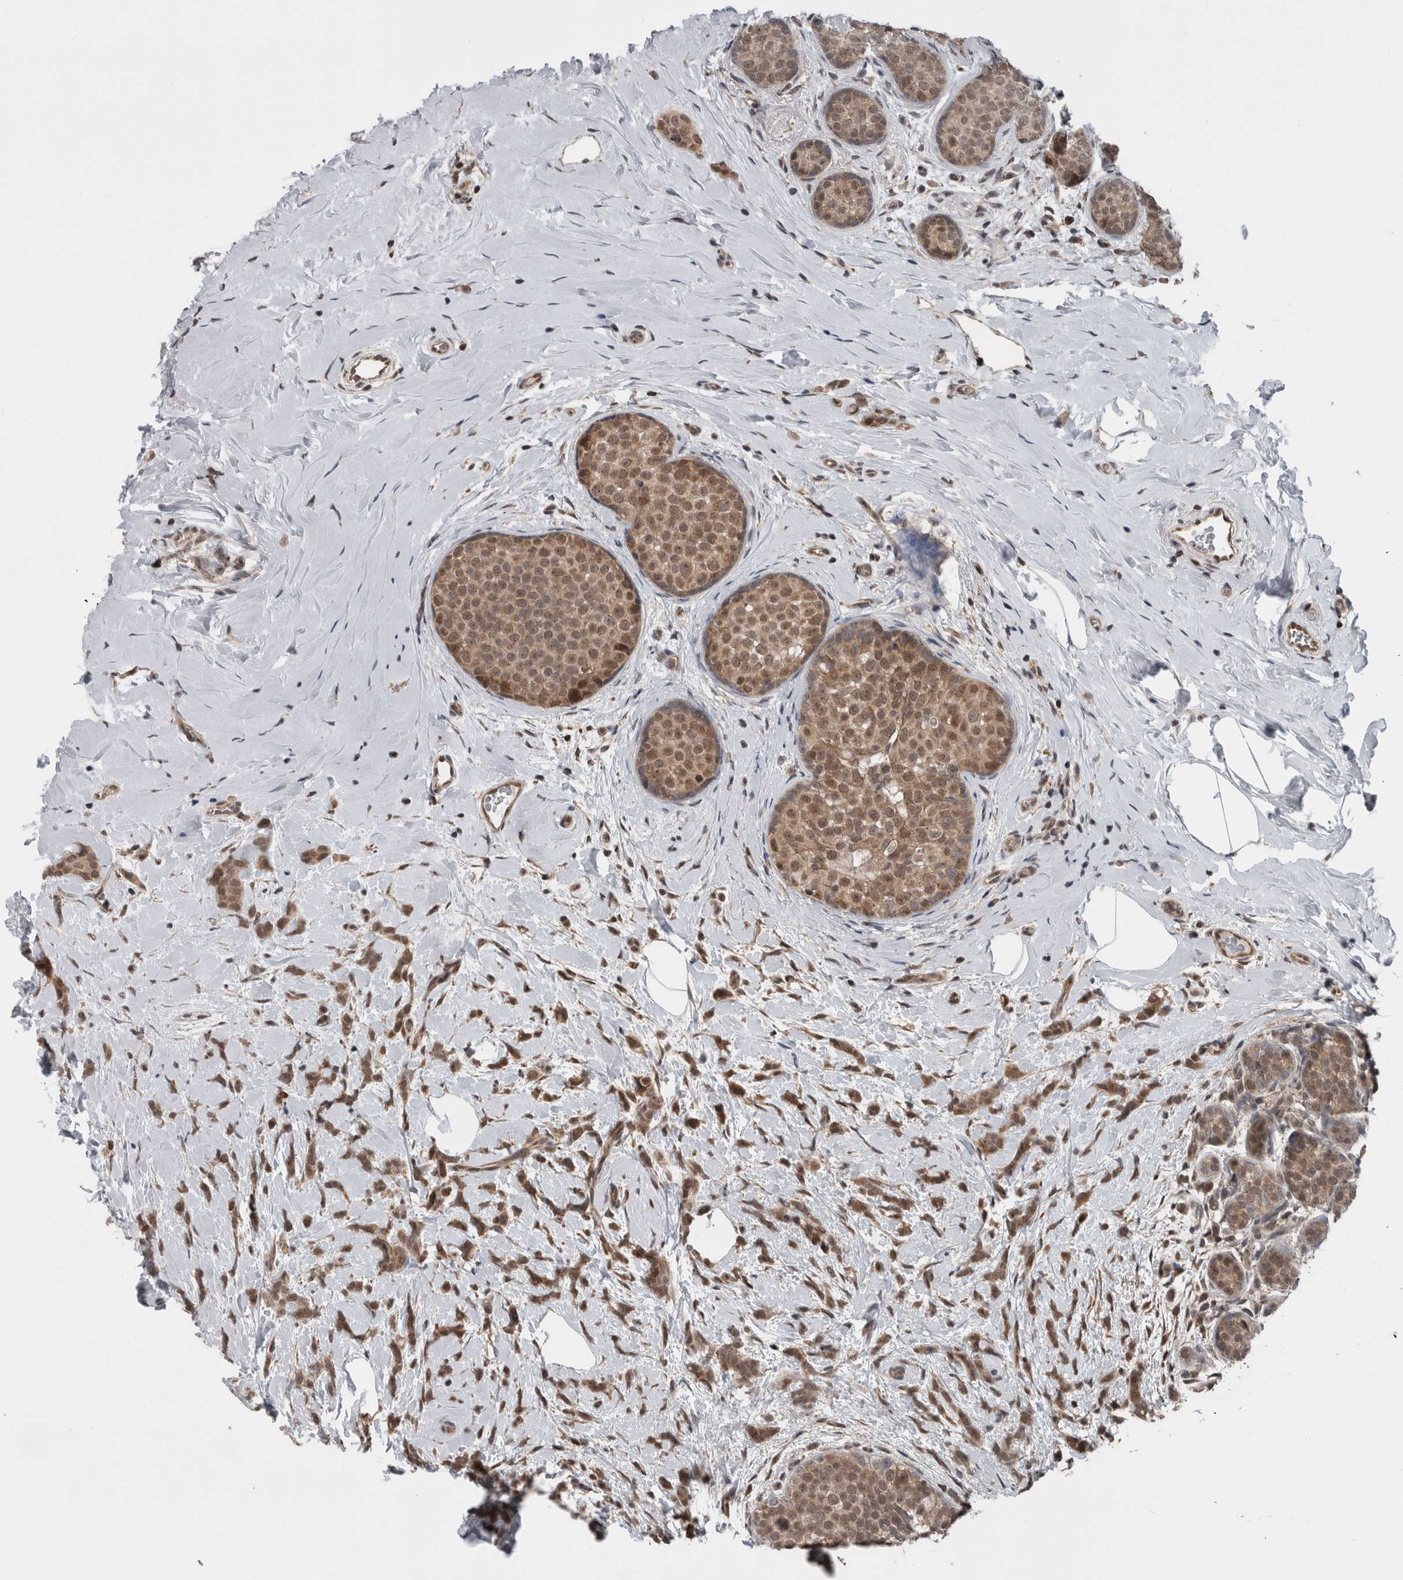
{"staining": {"intensity": "moderate", "quantity": ">75%", "location": "cytoplasmic/membranous"}, "tissue": "breast cancer", "cell_type": "Tumor cells", "image_type": "cancer", "snomed": [{"axis": "morphology", "description": "Lobular carcinoma, in situ"}, {"axis": "morphology", "description": "Lobular carcinoma"}, {"axis": "topography", "description": "Breast"}], "caption": "Immunohistochemical staining of breast lobular carcinoma in situ reveals medium levels of moderate cytoplasmic/membranous positivity in approximately >75% of tumor cells. Immunohistochemistry stains the protein of interest in brown and the nuclei are stained blue.", "gene": "ENY2", "patient": {"sex": "female", "age": 41}}